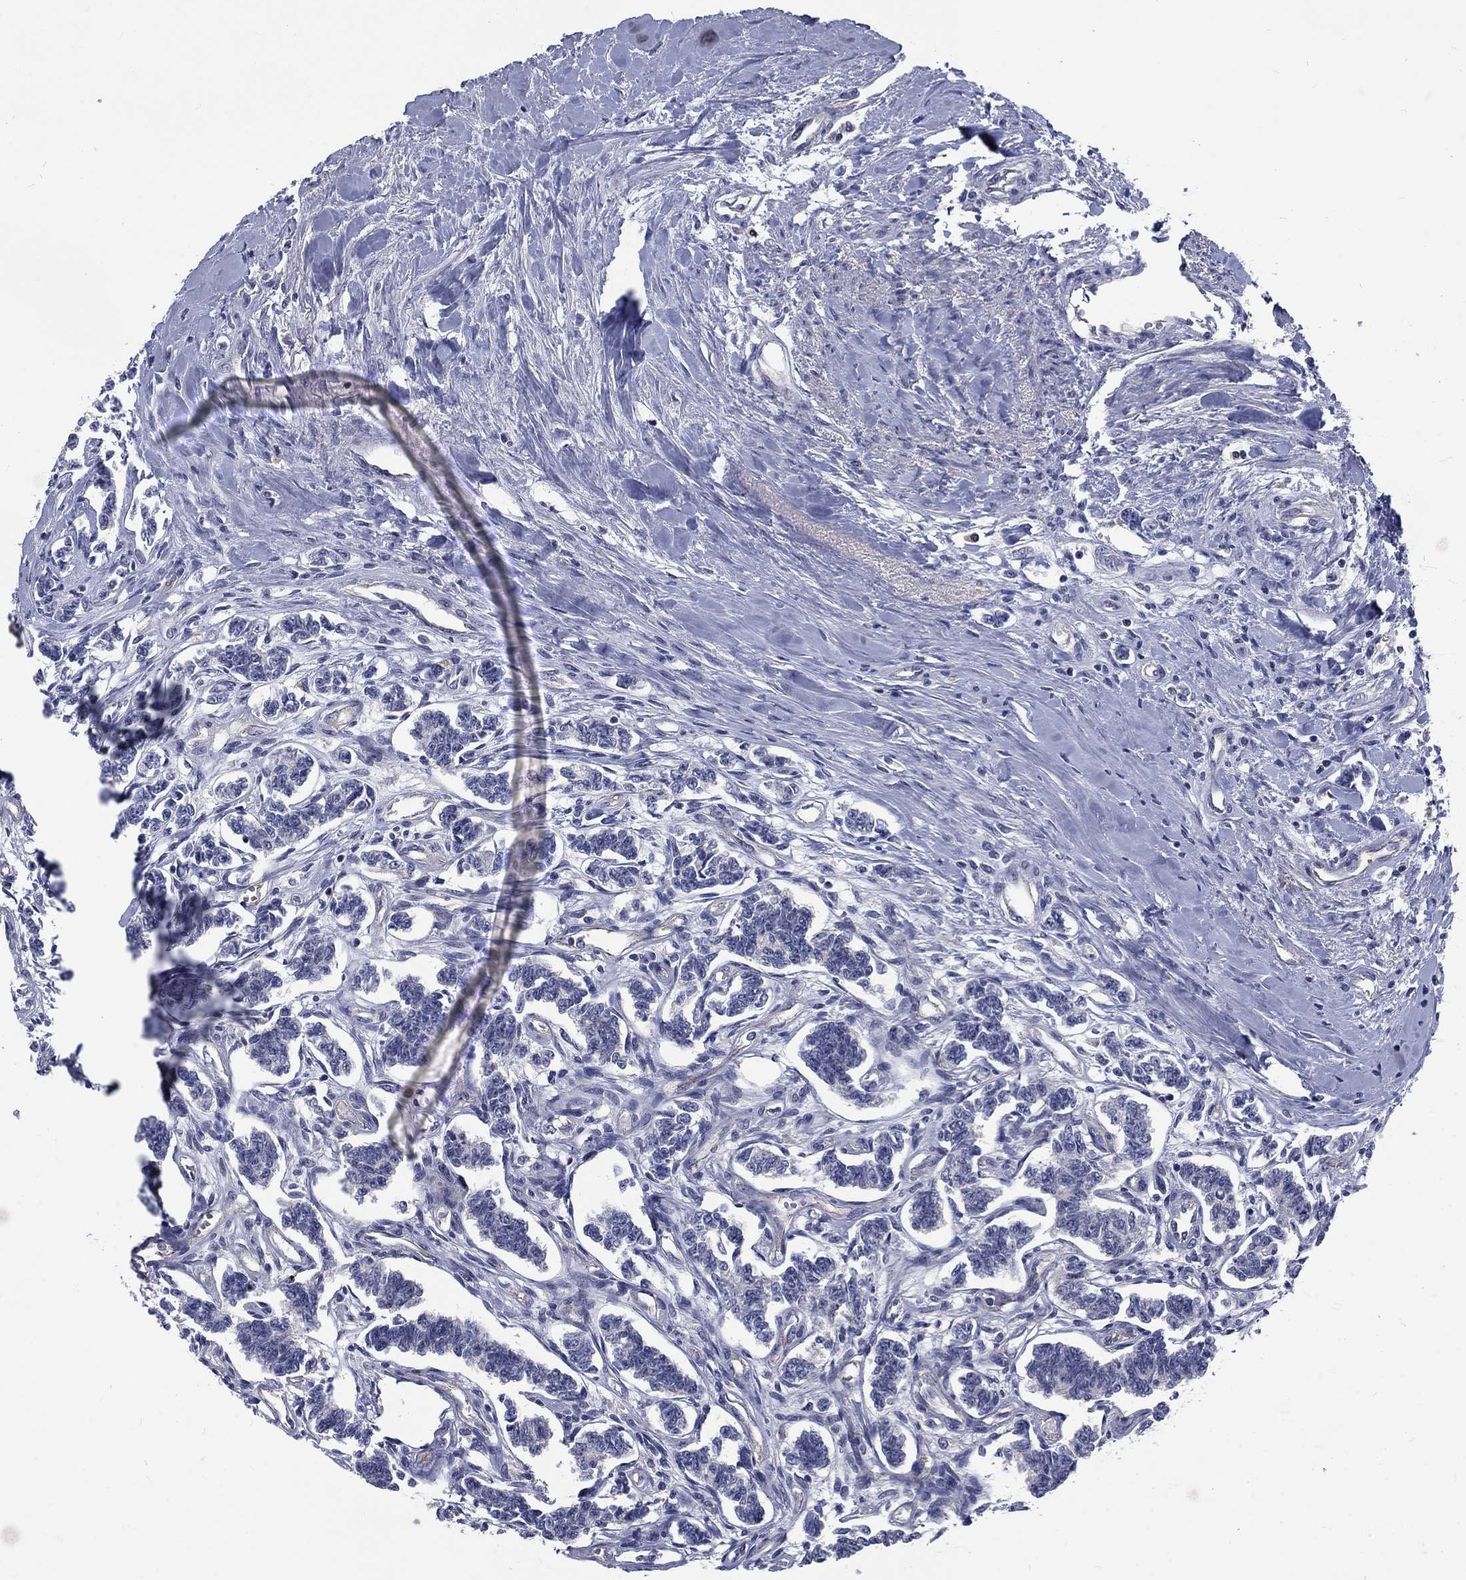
{"staining": {"intensity": "negative", "quantity": "none", "location": "none"}, "tissue": "carcinoid", "cell_type": "Tumor cells", "image_type": "cancer", "snomed": [{"axis": "morphology", "description": "Carcinoid, malignant, NOS"}, {"axis": "topography", "description": "Kidney"}], "caption": "The micrograph reveals no staining of tumor cells in malignant carcinoid. Nuclei are stained in blue.", "gene": "PHKA1", "patient": {"sex": "female", "age": 41}}